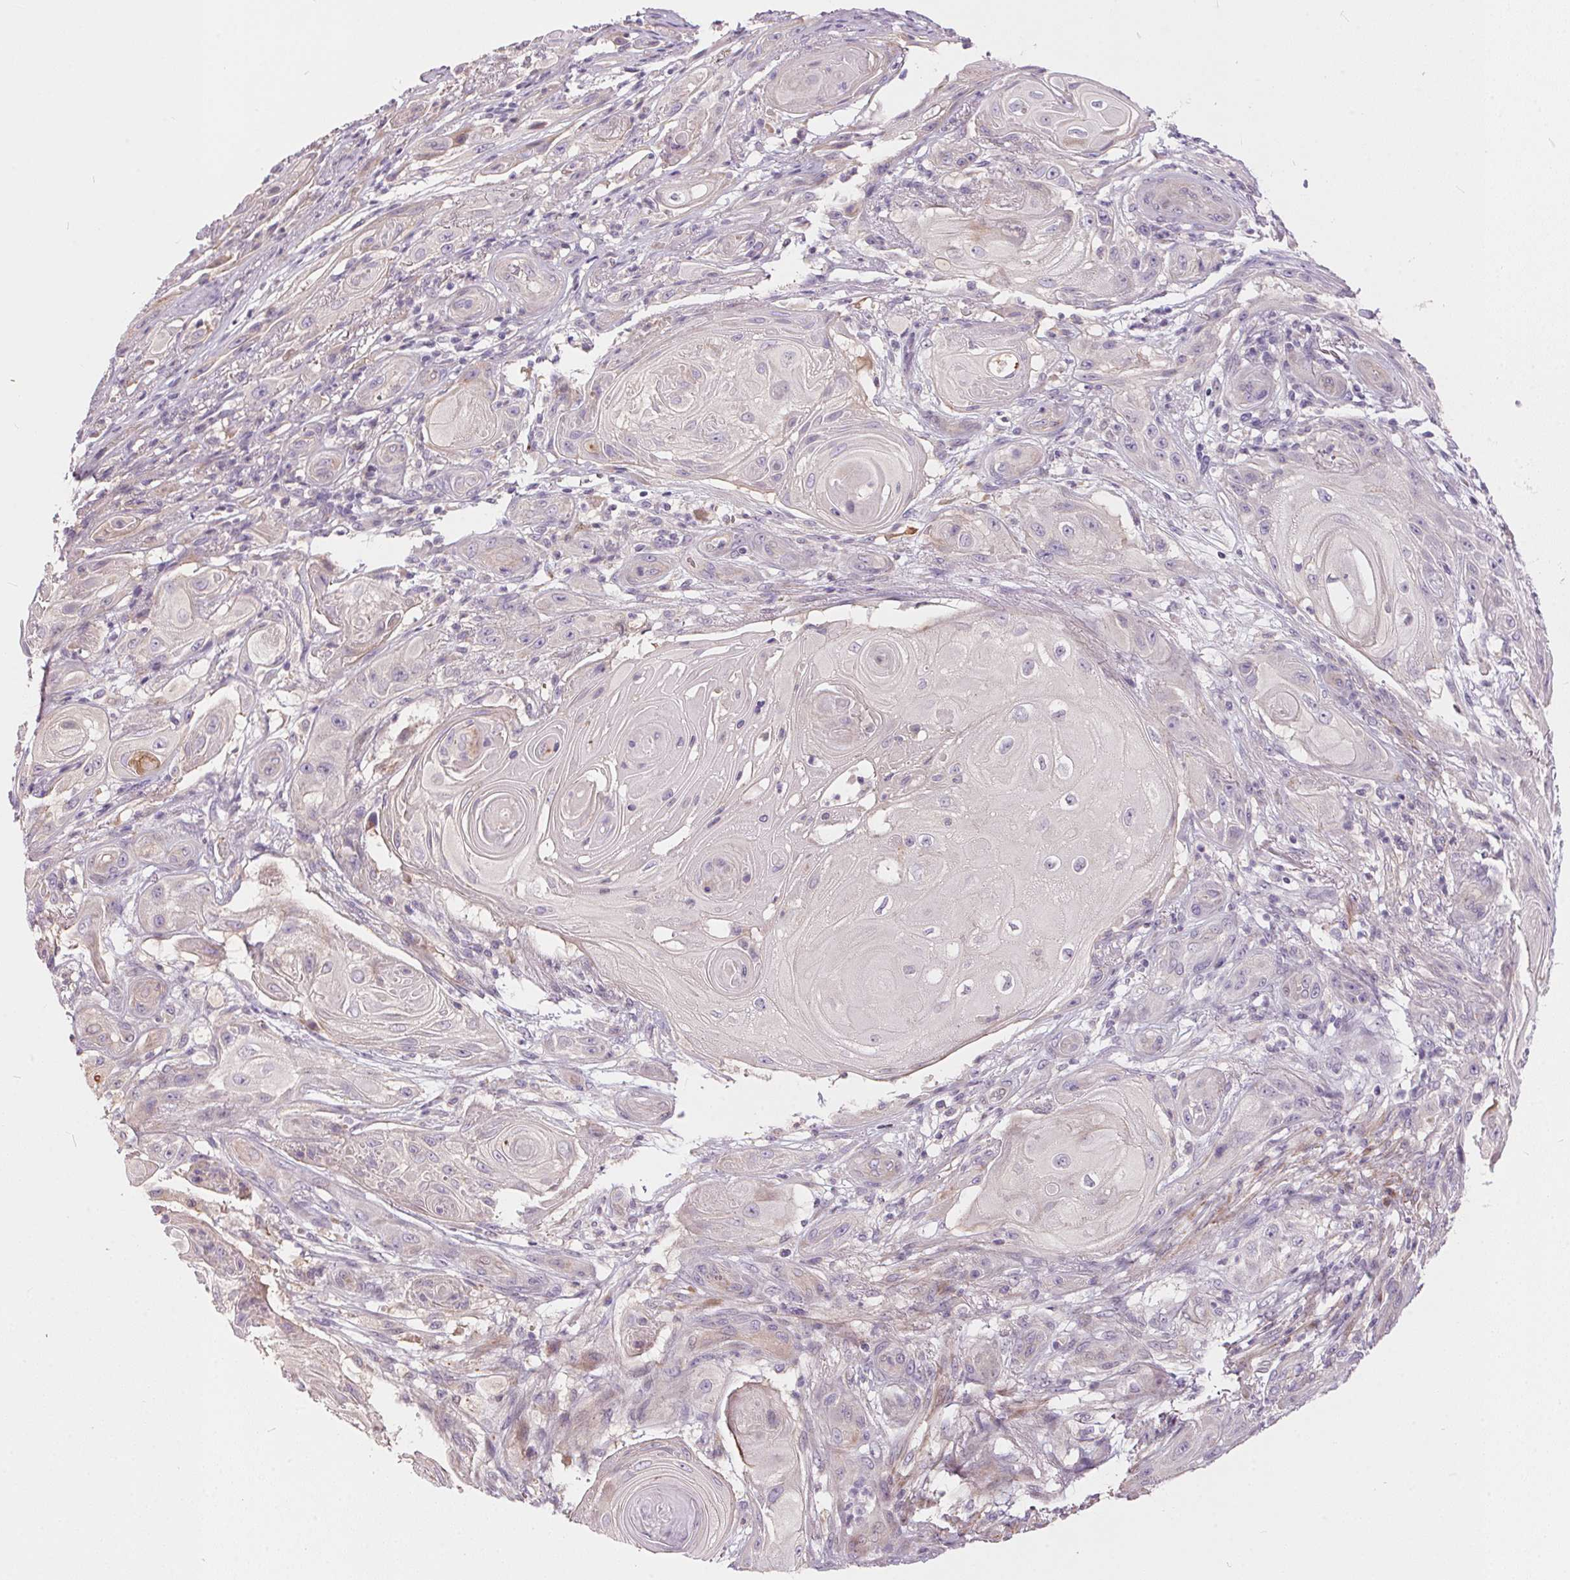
{"staining": {"intensity": "negative", "quantity": "none", "location": "none"}, "tissue": "skin cancer", "cell_type": "Tumor cells", "image_type": "cancer", "snomed": [{"axis": "morphology", "description": "Squamous cell carcinoma, NOS"}, {"axis": "topography", "description": "Skin"}], "caption": "An image of human squamous cell carcinoma (skin) is negative for staining in tumor cells.", "gene": "UNC13B", "patient": {"sex": "male", "age": 62}}